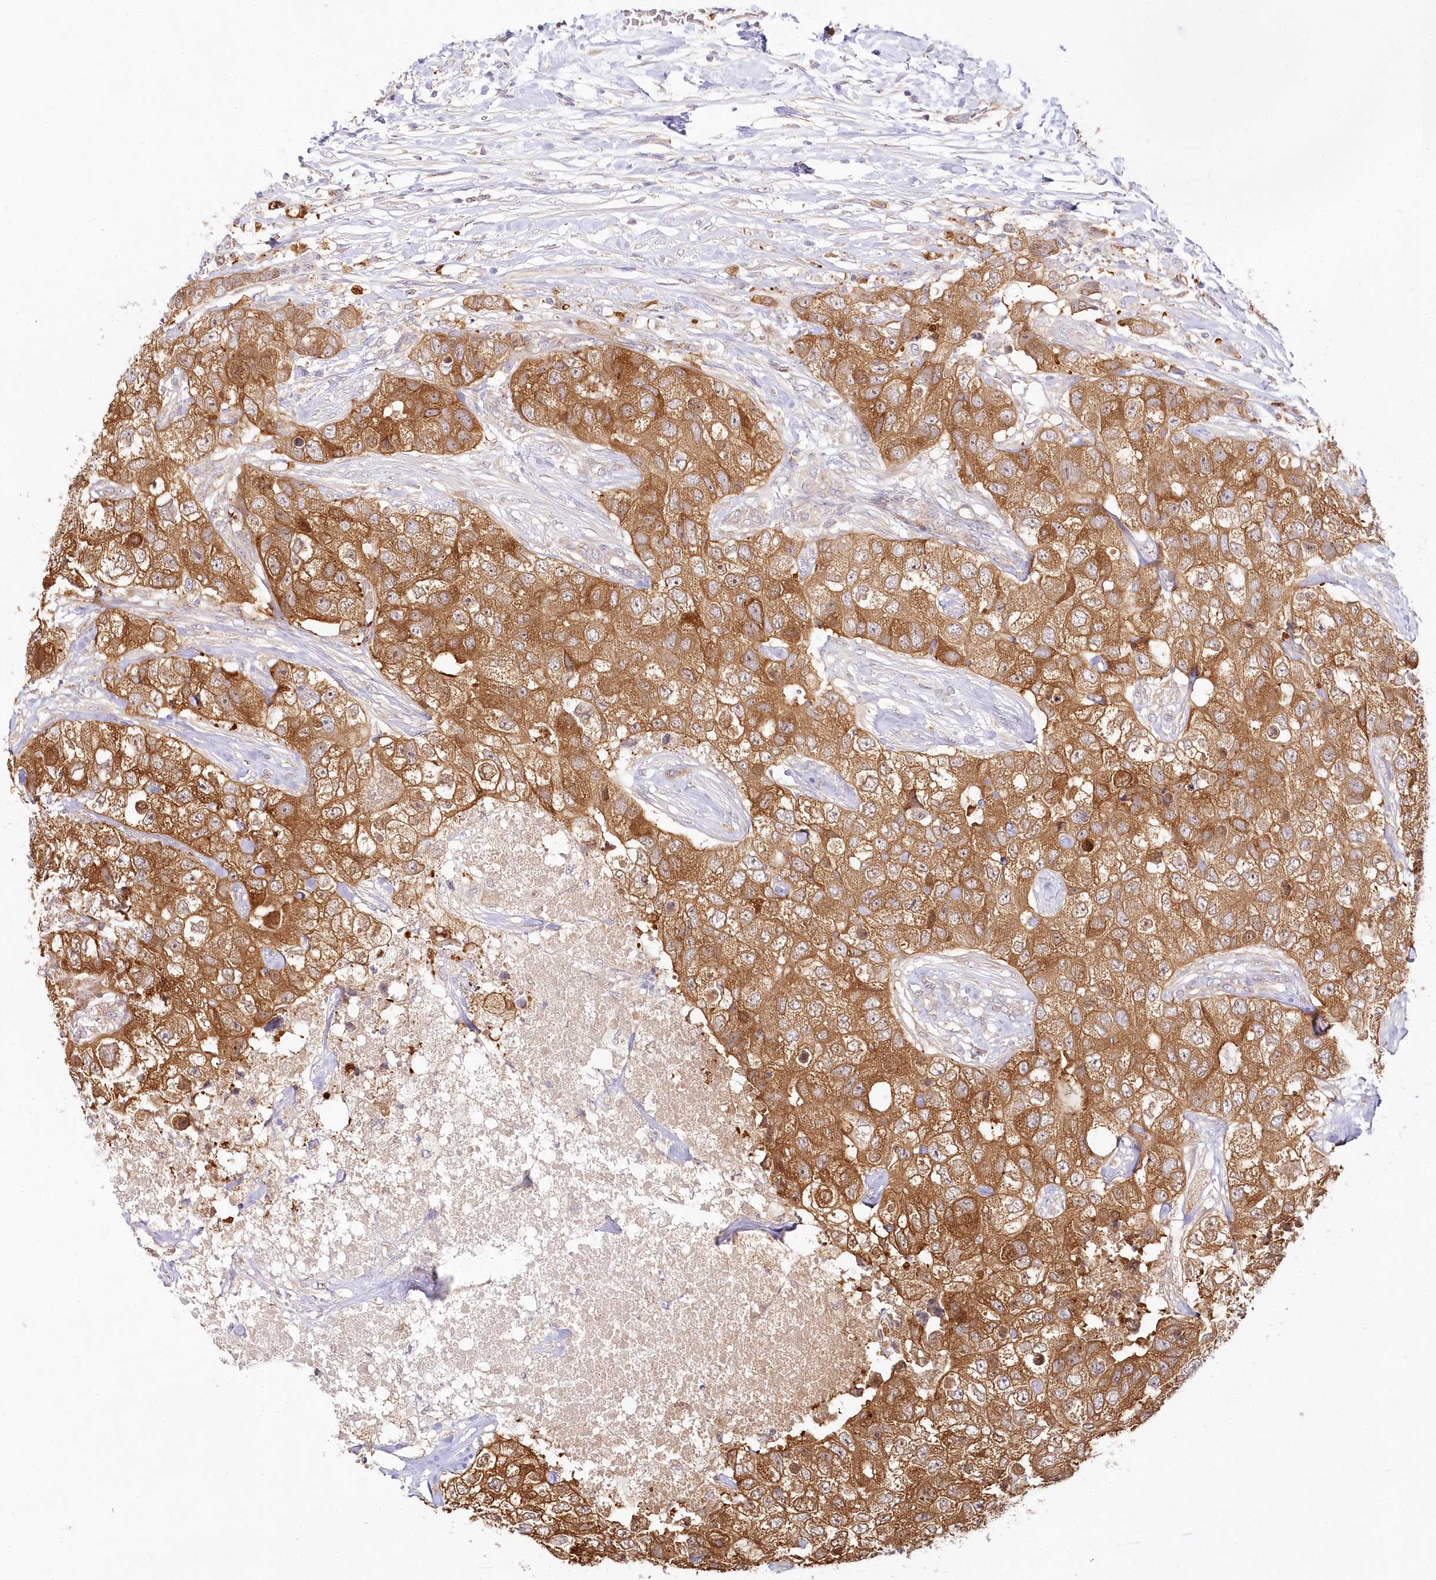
{"staining": {"intensity": "moderate", "quantity": ">75%", "location": "cytoplasmic/membranous"}, "tissue": "breast cancer", "cell_type": "Tumor cells", "image_type": "cancer", "snomed": [{"axis": "morphology", "description": "Duct carcinoma"}, {"axis": "topography", "description": "Breast"}], "caption": "Infiltrating ductal carcinoma (breast) tissue exhibits moderate cytoplasmic/membranous expression in about >75% of tumor cells", "gene": "INPP4B", "patient": {"sex": "female", "age": 62}}